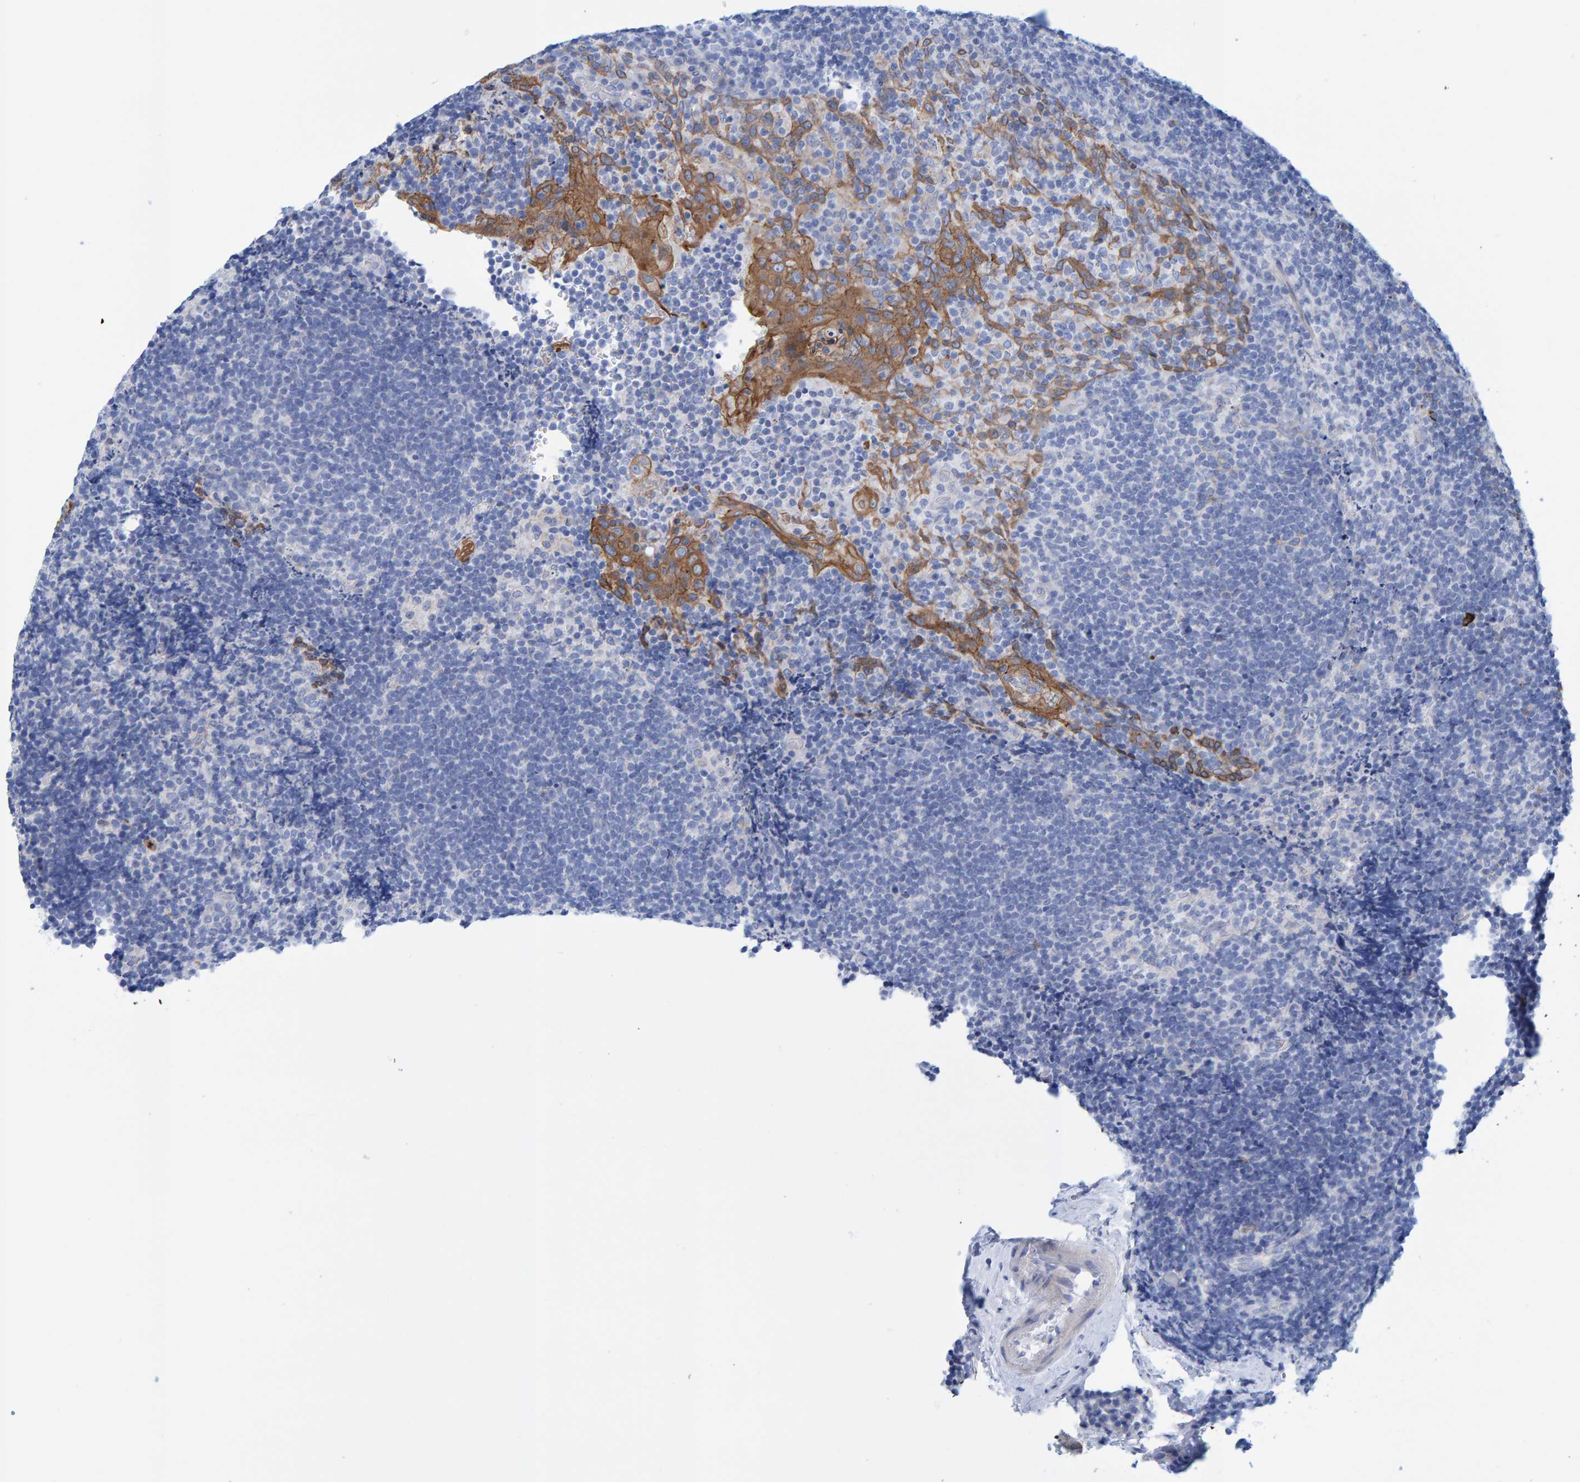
{"staining": {"intensity": "negative", "quantity": "none", "location": "none"}, "tissue": "lymphoma", "cell_type": "Tumor cells", "image_type": "cancer", "snomed": [{"axis": "morphology", "description": "Malignant lymphoma, non-Hodgkin's type, High grade"}, {"axis": "topography", "description": "Tonsil"}], "caption": "DAB (3,3'-diaminobenzidine) immunohistochemical staining of lymphoma demonstrates no significant positivity in tumor cells. (DAB (3,3'-diaminobenzidine) immunohistochemistry (IHC) visualized using brightfield microscopy, high magnification).", "gene": "JAKMIP3", "patient": {"sex": "female", "age": 36}}